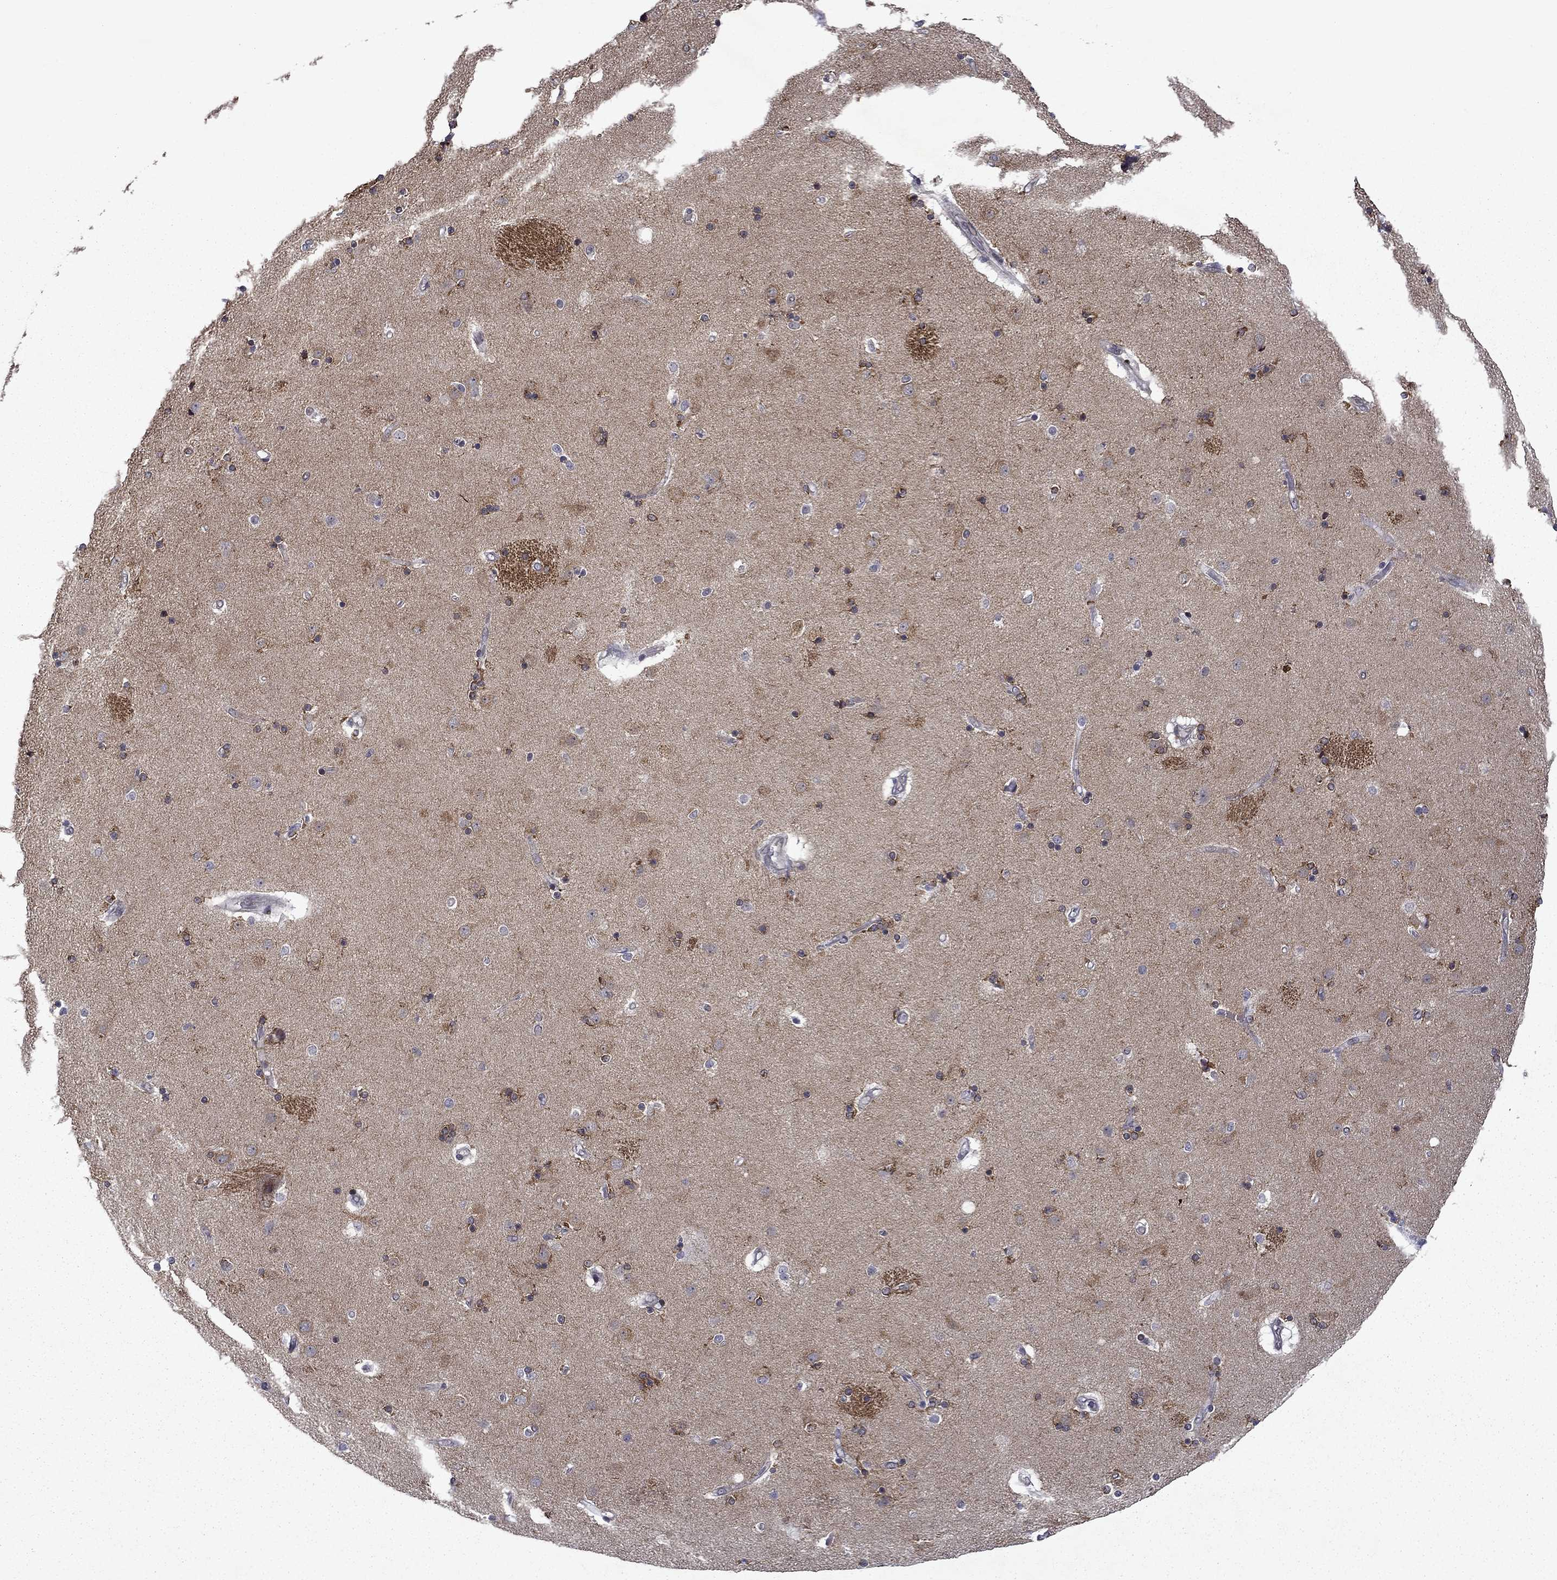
{"staining": {"intensity": "negative", "quantity": "none", "location": "none"}, "tissue": "caudate", "cell_type": "Glial cells", "image_type": "normal", "snomed": [{"axis": "morphology", "description": "Normal tissue, NOS"}, {"axis": "topography", "description": "Lateral ventricle wall"}], "caption": "Histopathology image shows no protein expression in glial cells of benign caudate. (Immunohistochemistry (ihc), brightfield microscopy, high magnification).", "gene": "B3GAT1", "patient": {"sex": "female", "age": 71}}